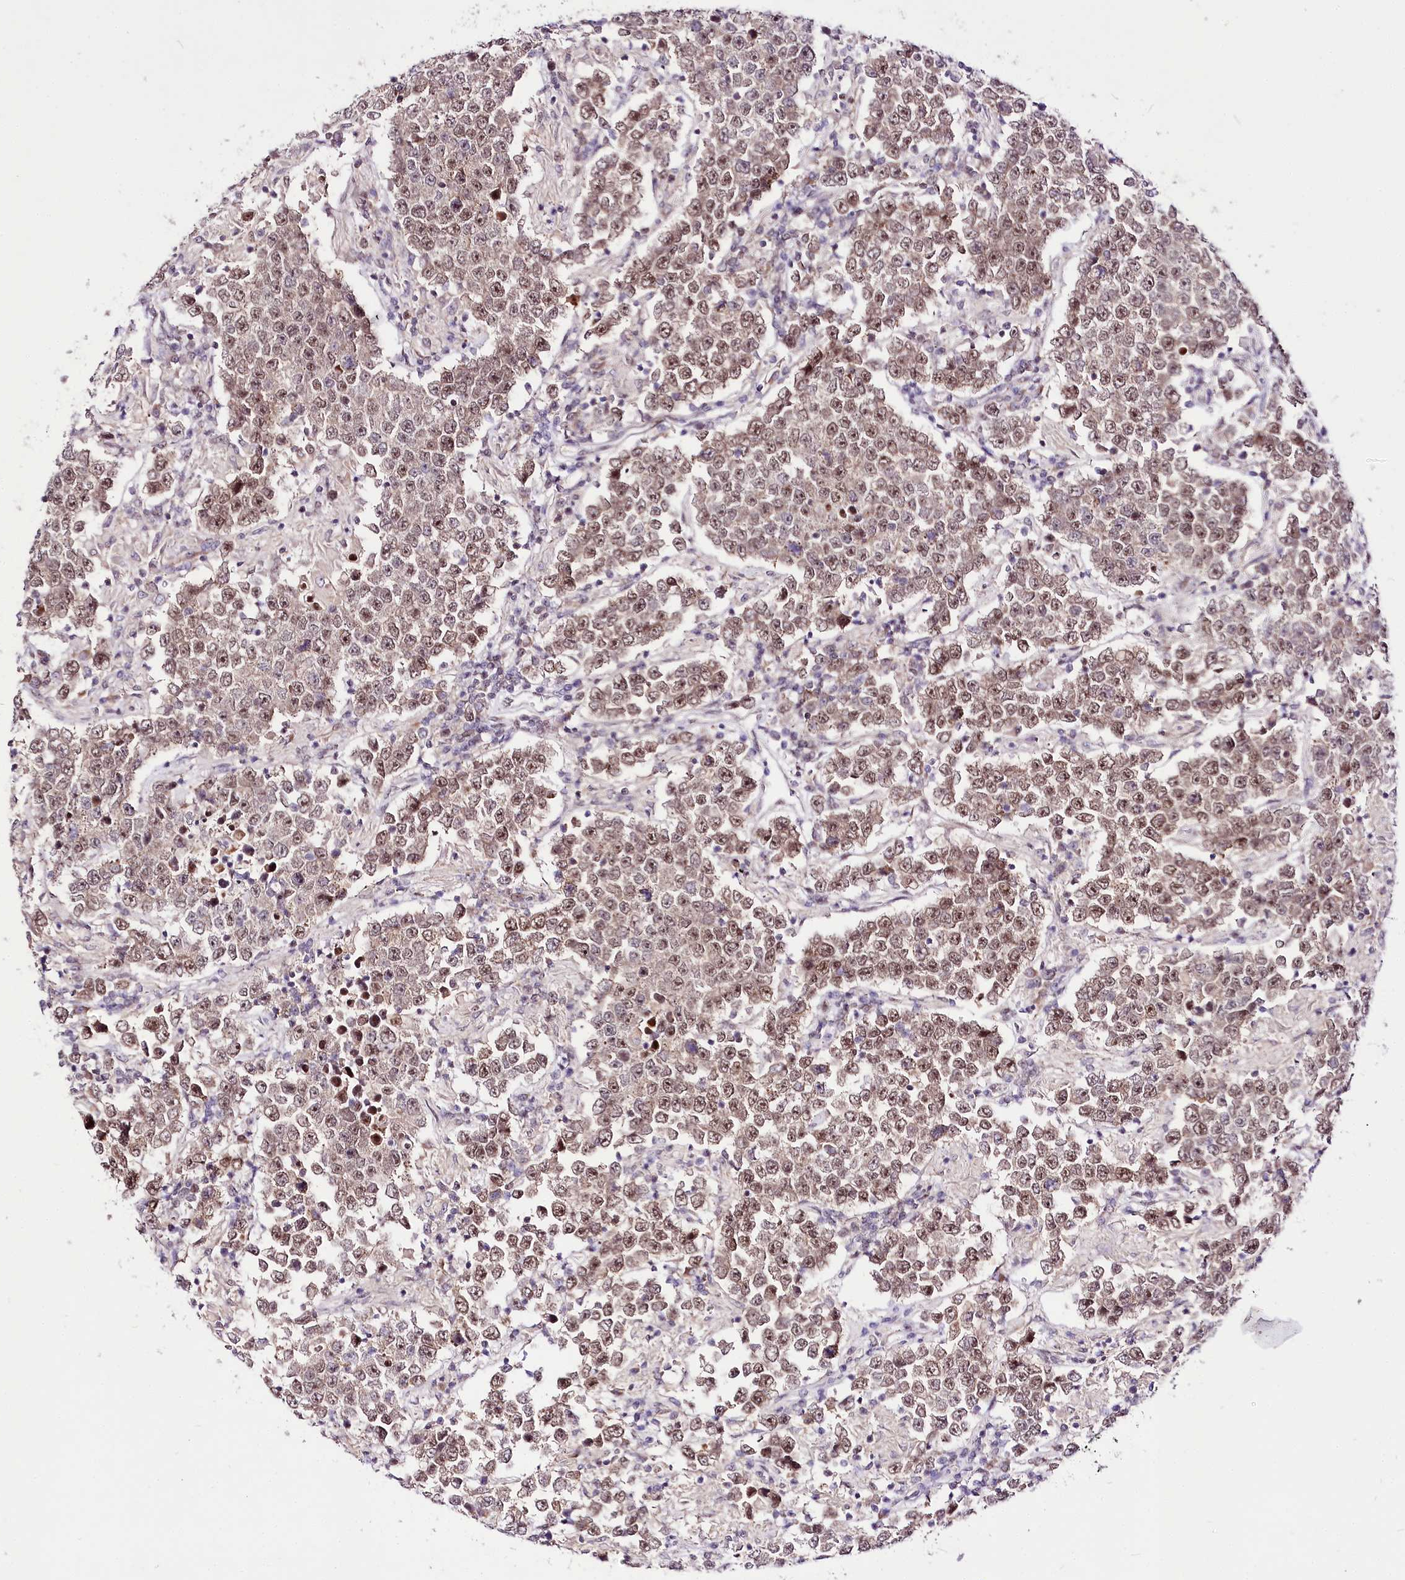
{"staining": {"intensity": "moderate", "quantity": ">75%", "location": "nuclear"}, "tissue": "testis cancer", "cell_type": "Tumor cells", "image_type": "cancer", "snomed": [{"axis": "morphology", "description": "Normal tissue, NOS"}, {"axis": "morphology", "description": "Urothelial carcinoma, High grade"}, {"axis": "morphology", "description": "Seminoma, NOS"}, {"axis": "morphology", "description": "Carcinoma, Embryonal, NOS"}, {"axis": "topography", "description": "Urinary bladder"}, {"axis": "topography", "description": "Testis"}], "caption": "IHC histopathology image of testis cancer (embryonal carcinoma) stained for a protein (brown), which displays medium levels of moderate nuclear staining in approximately >75% of tumor cells.", "gene": "POLA2", "patient": {"sex": "male", "age": 41}}